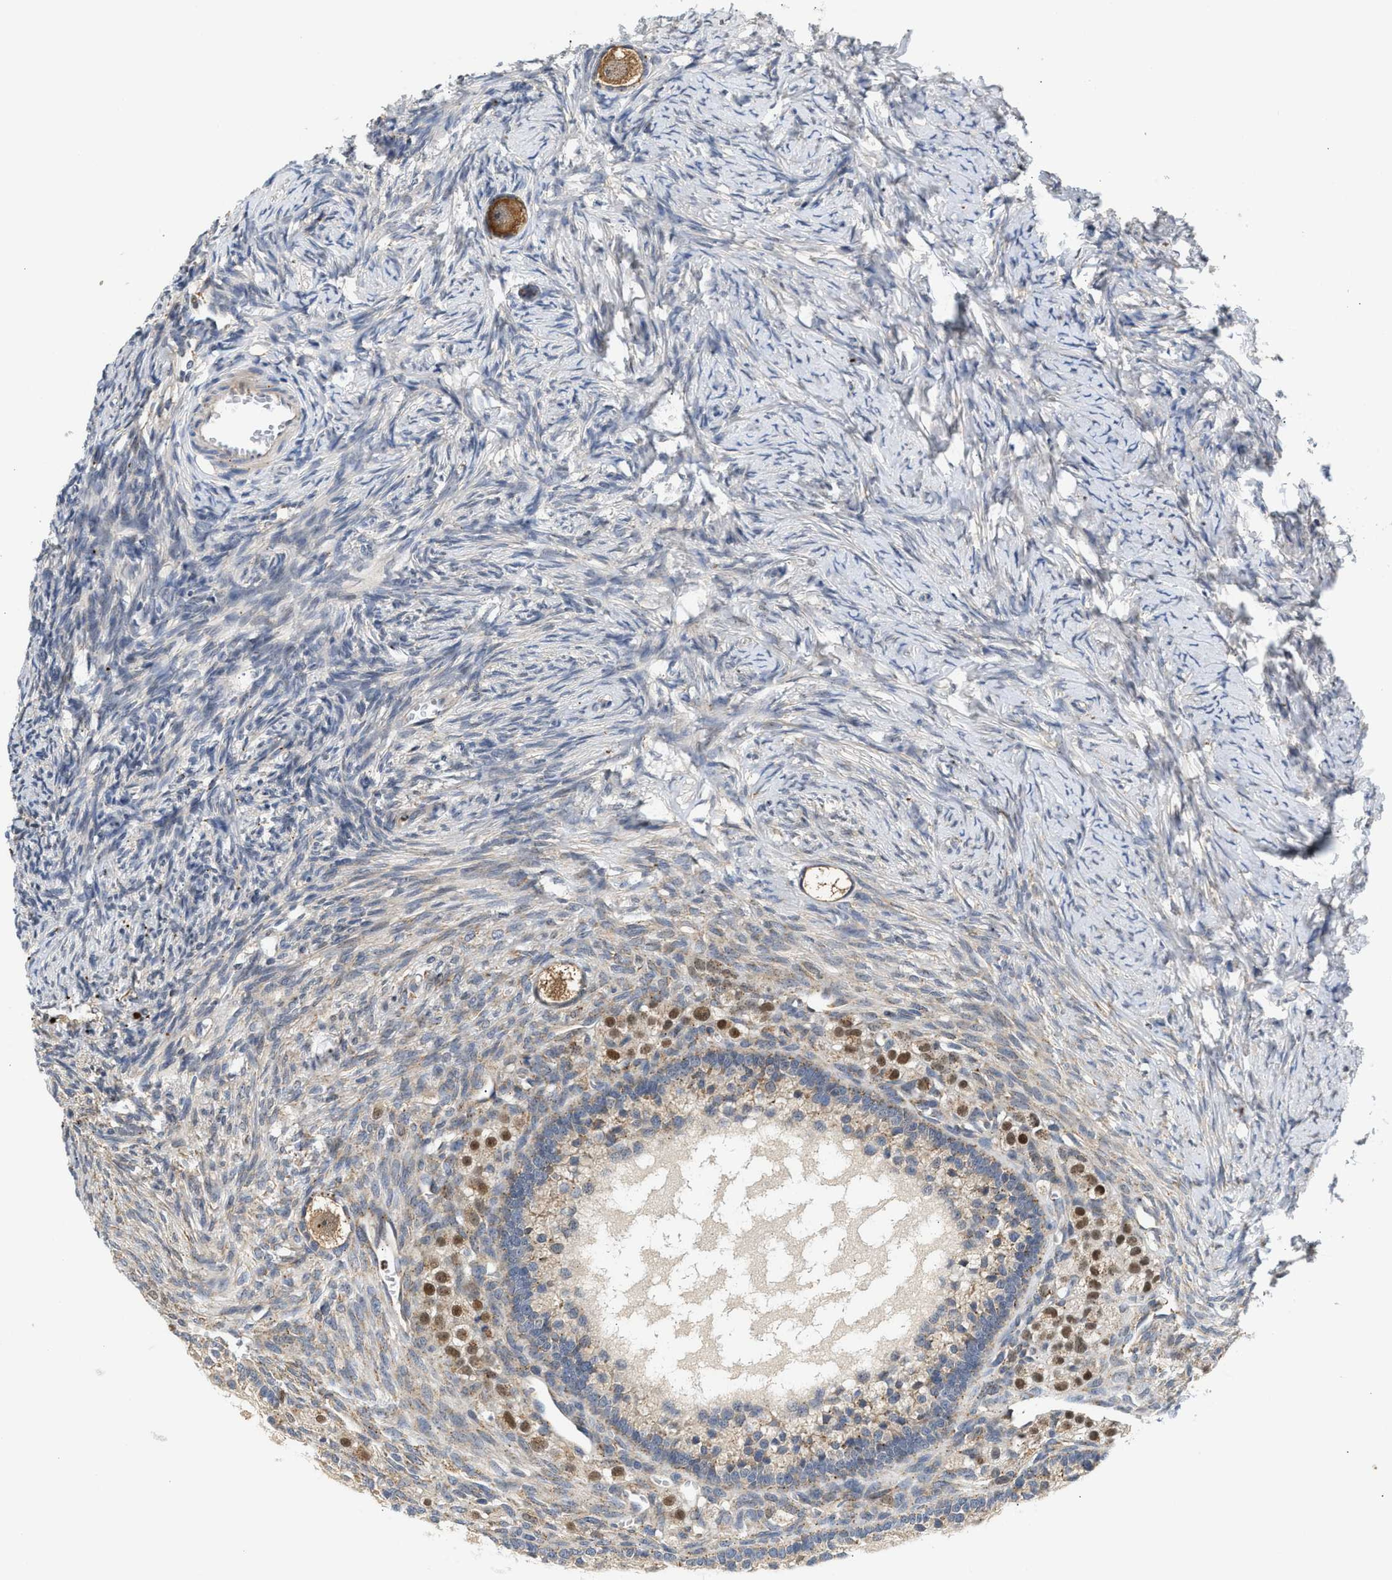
{"staining": {"intensity": "moderate", "quantity": "<25%", "location": "cytoplasmic/membranous"}, "tissue": "ovary", "cell_type": "Follicle cells", "image_type": "normal", "snomed": [{"axis": "morphology", "description": "Normal tissue, NOS"}, {"axis": "topography", "description": "Ovary"}], "caption": "Ovary stained with a brown dye displays moderate cytoplasmic/membranous positive expression in about <25% of follicle cells.", "gene": "PPM1L", "patient": {"sex": "female", "age": 27}}